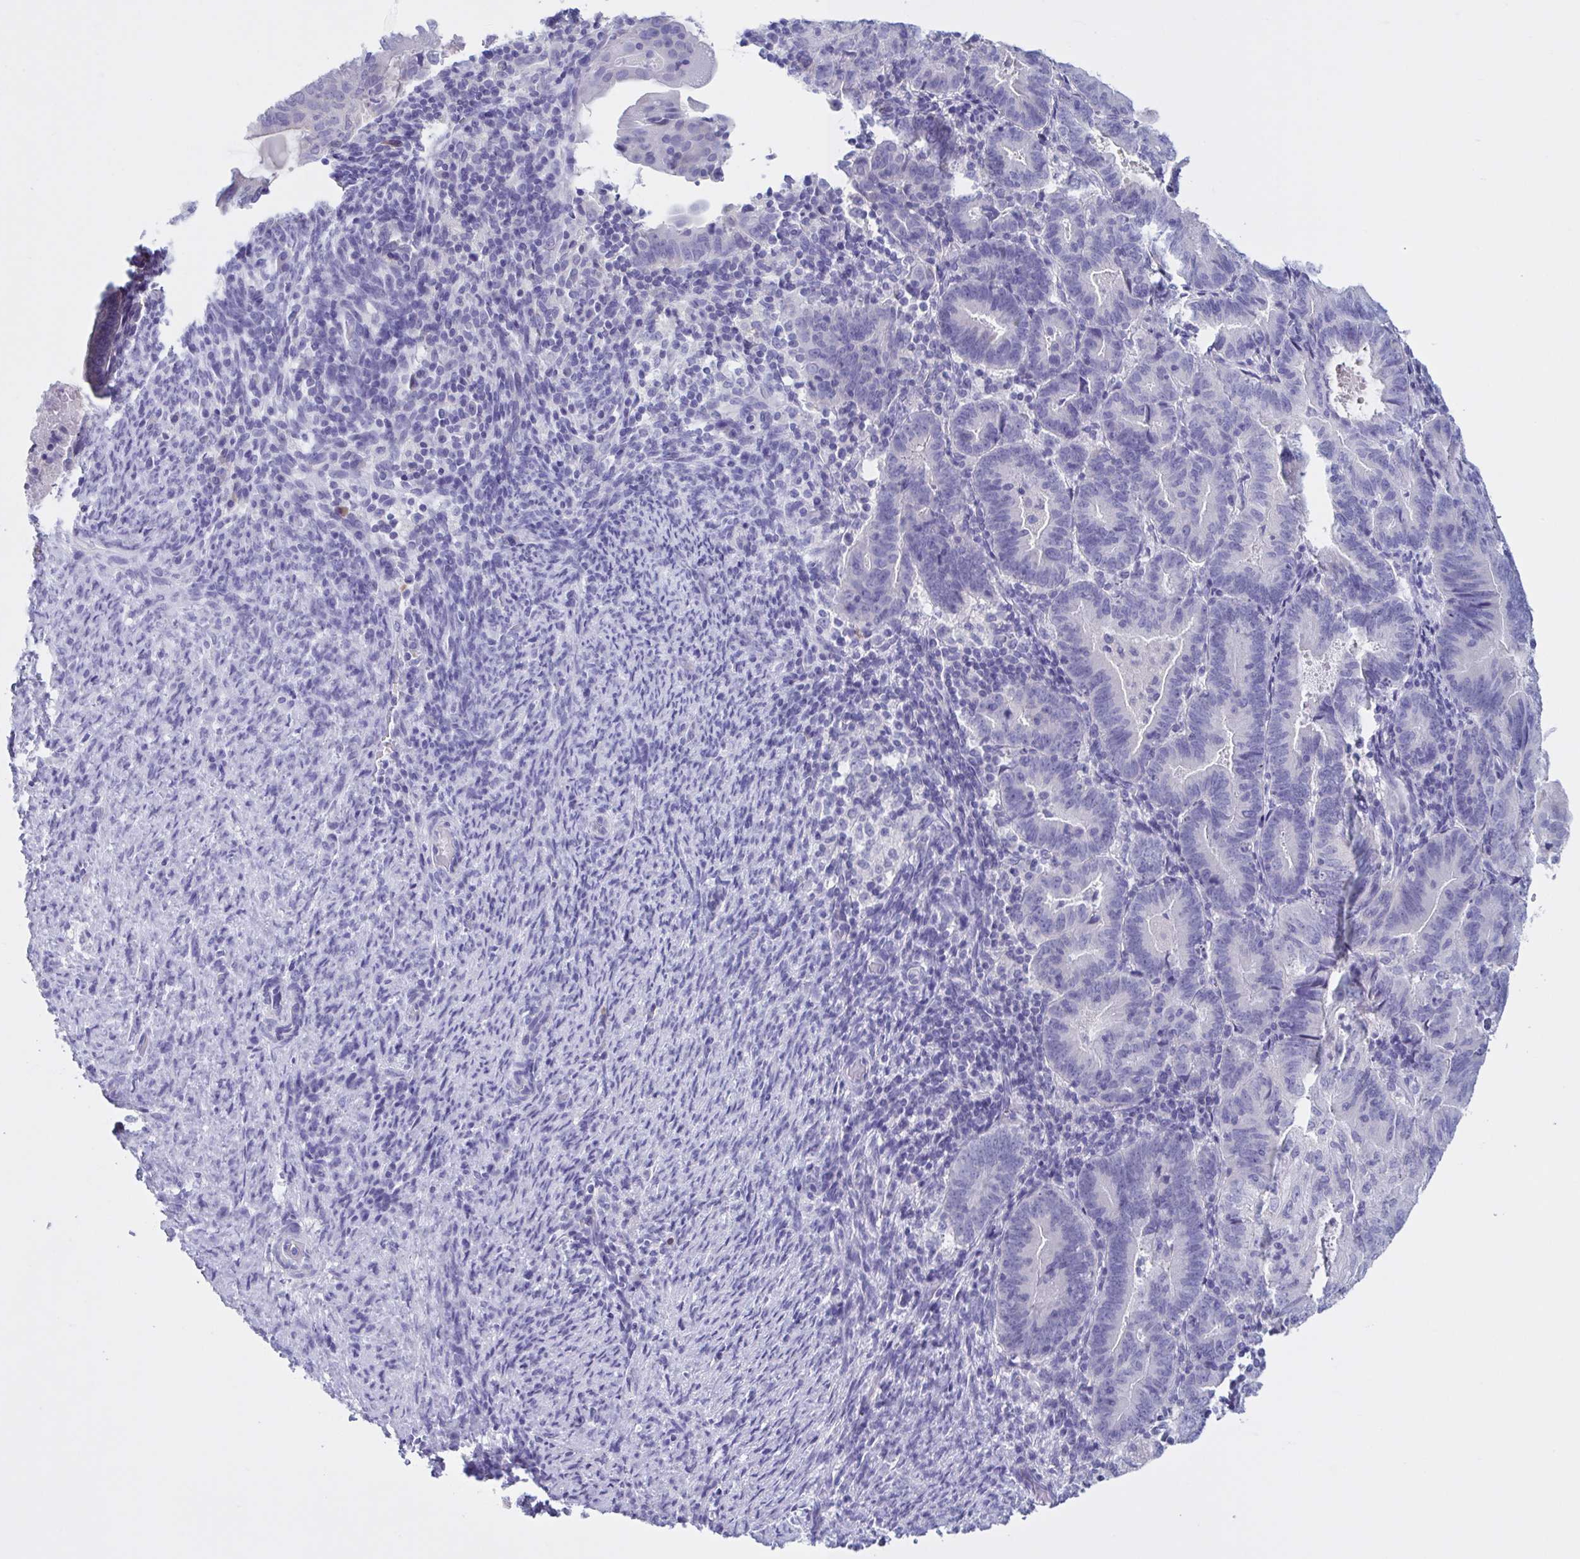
{"staining": {"intensity": "negative", "quantity": "none", "location": "none"}, "tissue": "endometrial cancer", "cell_type": "Tumor cells", "image_type": "cancer", "snomed": [{"axis": "morphology", "description": "Adenocarcinoma, NOS"}, {"axis": "topography", "description": "Endometrium"}], "caption": "IHC of human endometrial cancer displays no expression in tumor cells.", "gene": "INAFM1", "patient": {"sex": "female", "age": 70}}